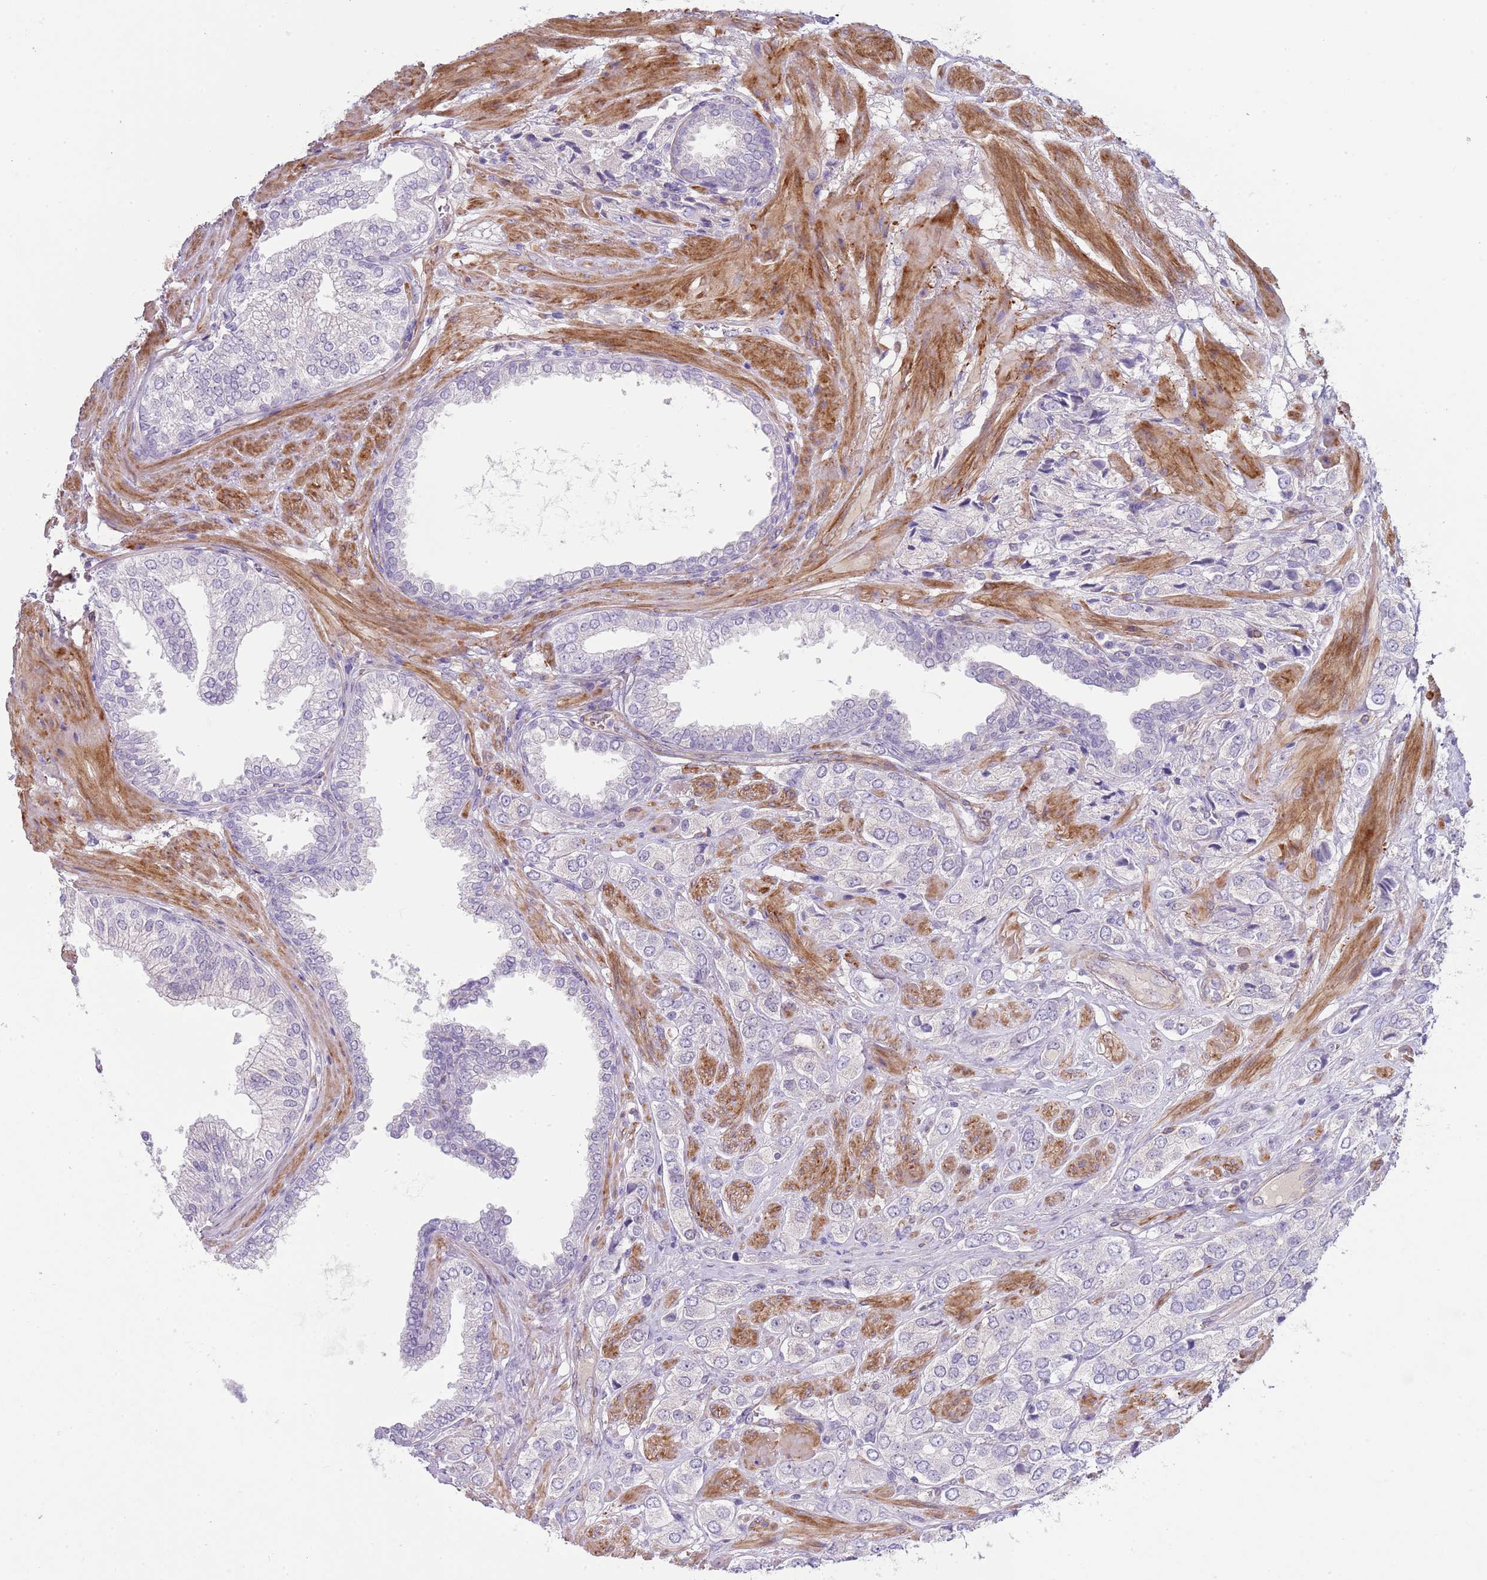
{"staining": {"intensity": "negative", "quantity": "none", "location": "none"}, "tissue": "prostate cancer", "cell_type": "Tumor cells", "image_type": "cancer", "snomed": [{"axis": "morphology", "description": "Adenocarcinoma, High grade"}, {"axis": "topography", "description": "Prostate and seminal vesicle, NOS"}], "caption": "Human adenocarcinoma (high-grade) (prostate) stained for a protein using IHC shows no staining in tumor cells.", "gene": "TINAGL1", "patient": {"sex": "male", "age": 64}}